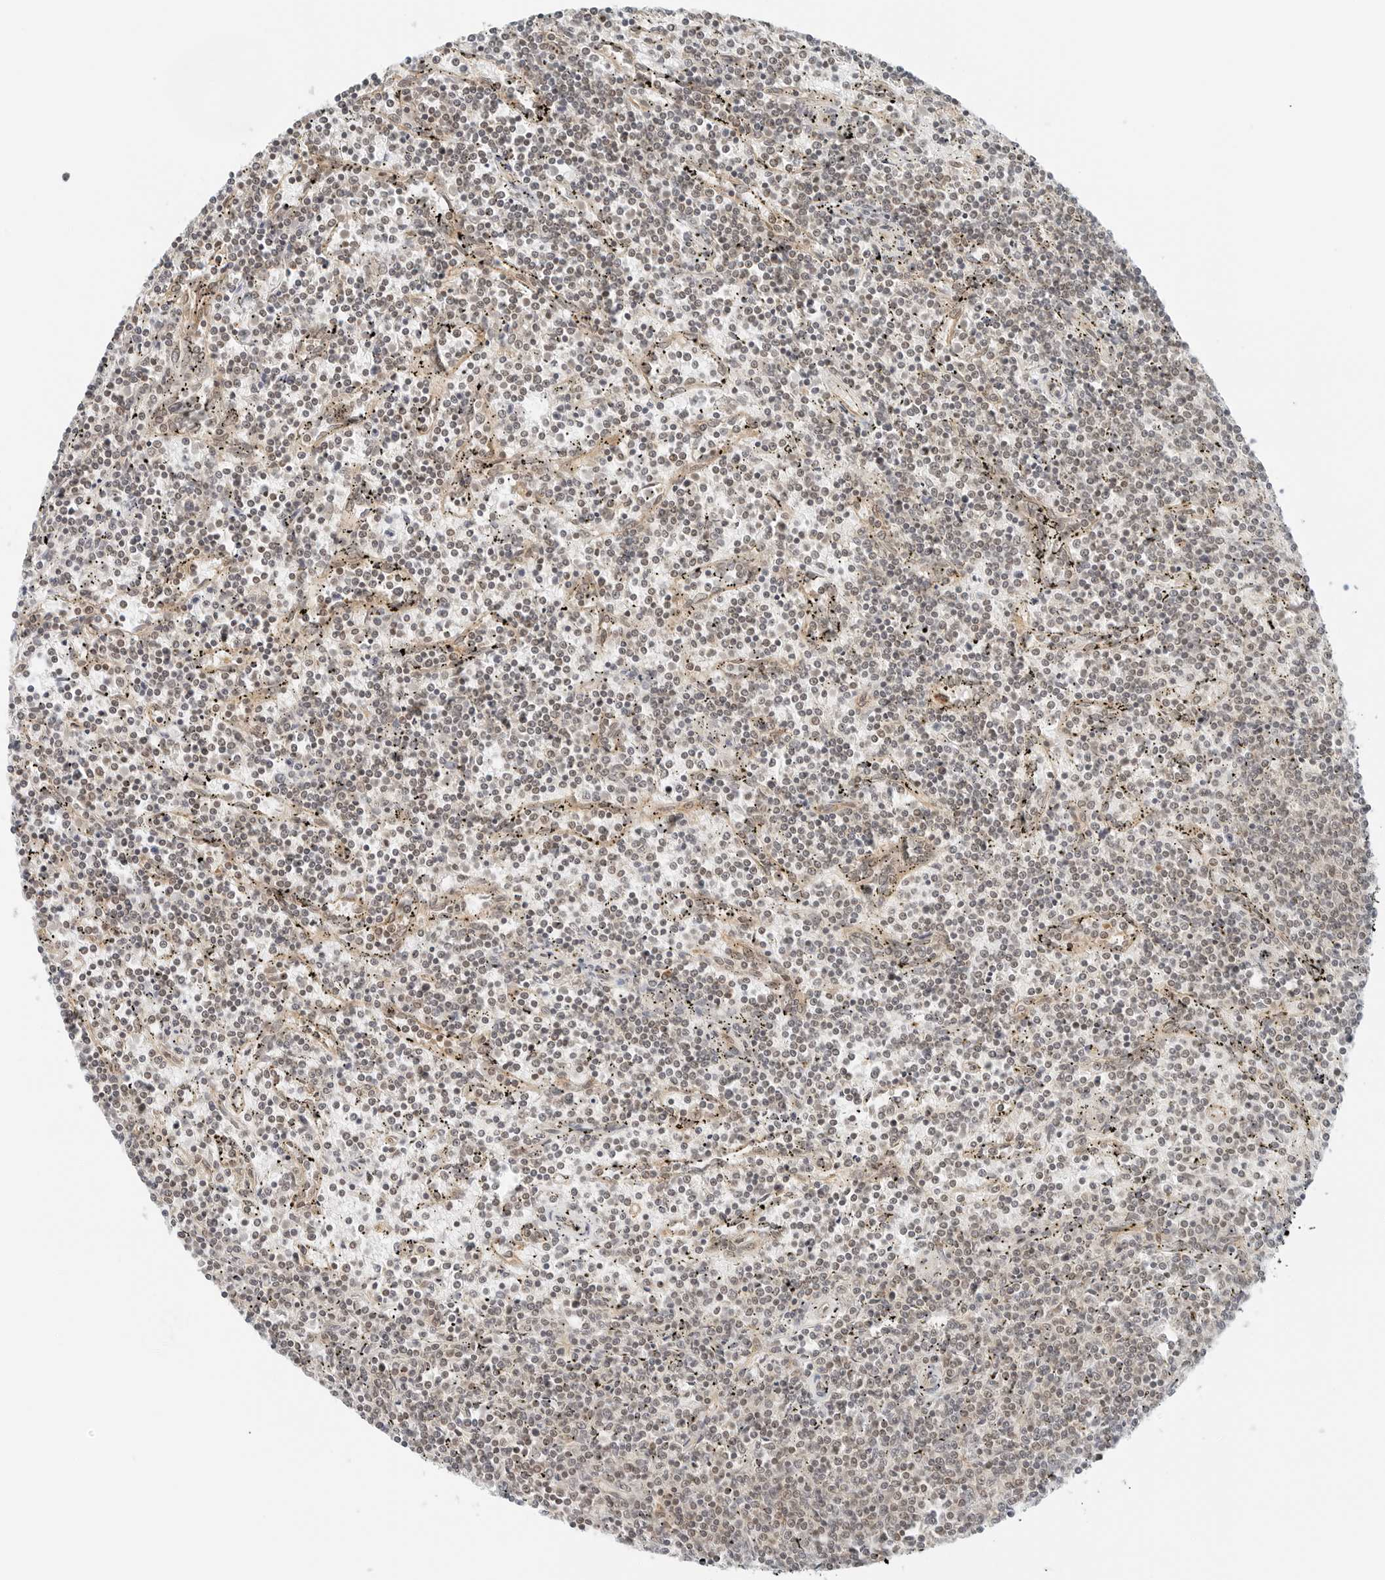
{"staining": {"intensity": "weak", "quantity": "<25%", "location": "nuclear"}, "tissue": "lymphoma", "cell_type": "Tumor cells", "image_type": "cancer", "snomed": [{"axis": "morphology", "description": "Malignant lymphoma, non-Hodgkin's type, Low grade"}, {"axis": "topography", "description": "Spleen"}], "caption": "The photomicrograph shows no significant expression in tumor cells of malignant lymphoma, non-Hodgkin's type (low-grade).", "gene": "IQCC", "patient": {"sex": "female", "age": 50}}